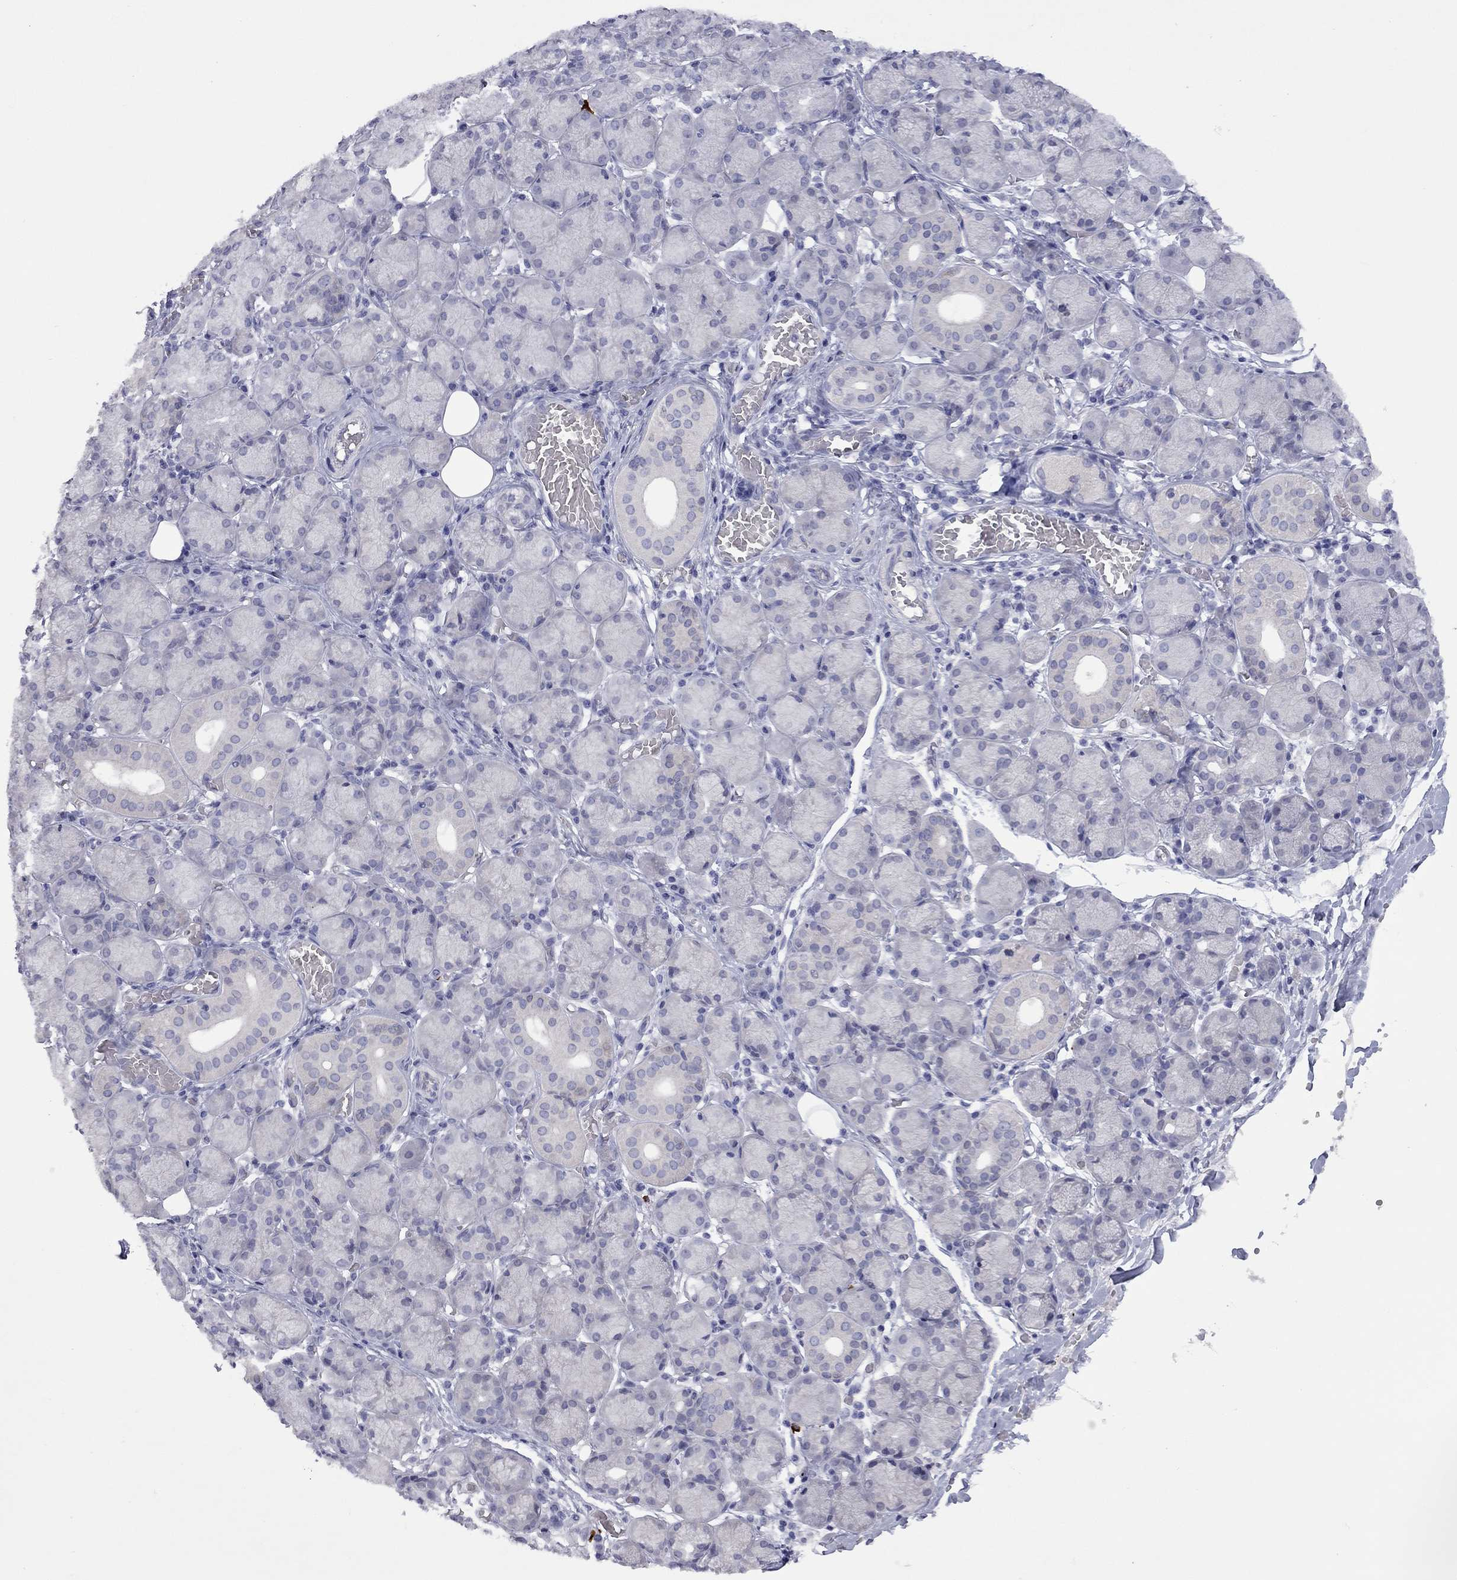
{"staining": {"intensity": "negative", "quantity": "none", "location": "none"}, "tissue": "salivary gland", "cell_type": "Glandular cells", "image_type": "normal", "snomed": [{"axis": "morphology", "description": "Normal tissue, NOS"}, {"axis": "topography", "description": "Salivary gland"}, {"axis": "topography", "description": "Peripheral nerve tissue"}], "caption": "Glandular cells show no significant expression in benign salivary gland.", "gene": "CTNNBIP1", "patient": {"sex": "female", "age": 24}}